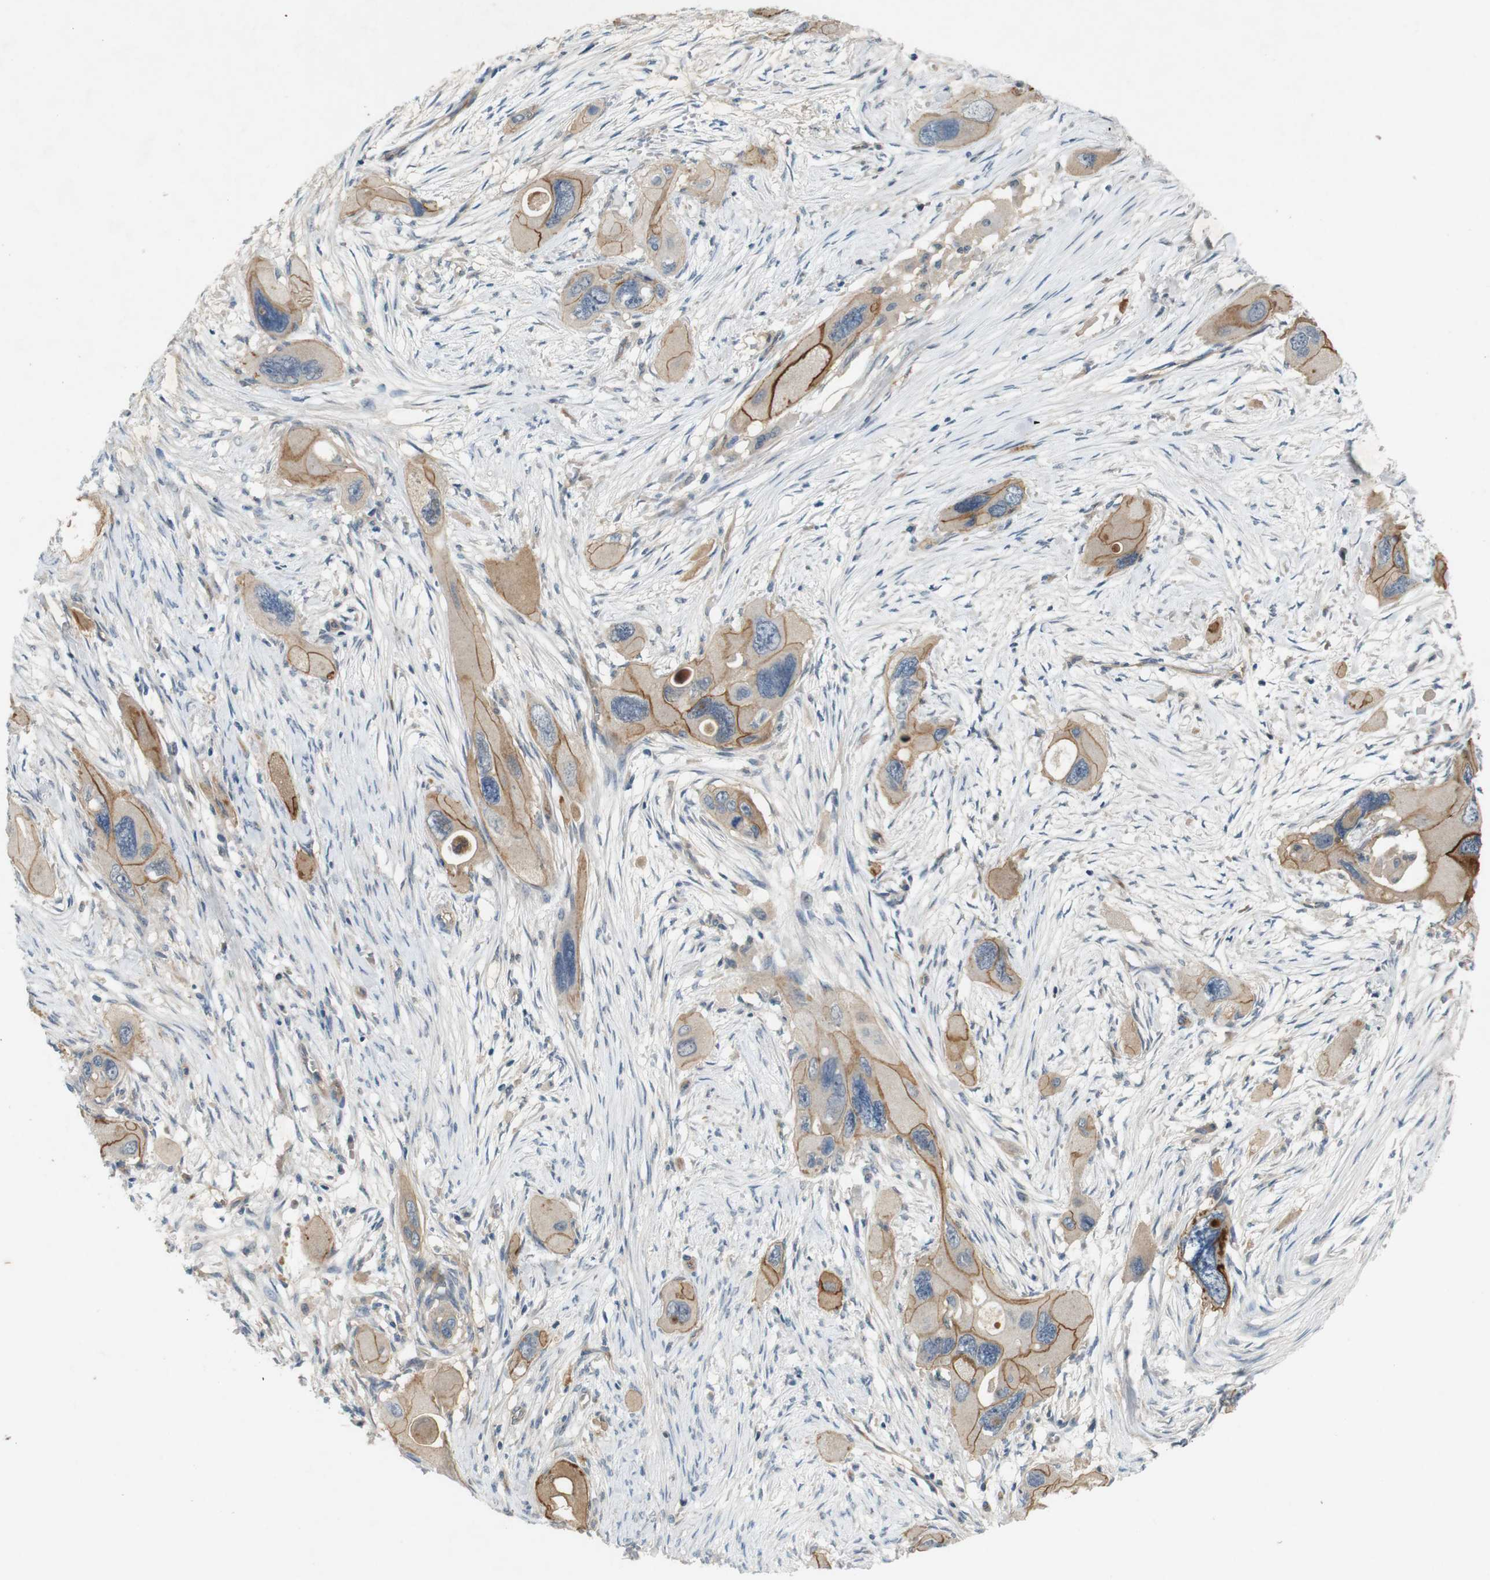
{"staining": {"intensity": "moderate", "quantity": ">75%", "location": "cytoplasmic/membranous"}, "tissue": "pancreatic cancer", "cell_type": "Tumor cells", "image_type": "cancer", "snomed": [{"axis": "morphology", "description": "Adenocarcinoma, NOS"}, {"axis": "topography", "description": "Pancreas"}], "caption": "About >75% of tumor cells in human pancreatic cancer (adenocarcinoma) demonstrate moderate cytoplasmic/membranous protein positivity as visualized by brown immunohistochemical staining.", "gene": "PVR", "patient": {"sex": "male", "age": 73}}